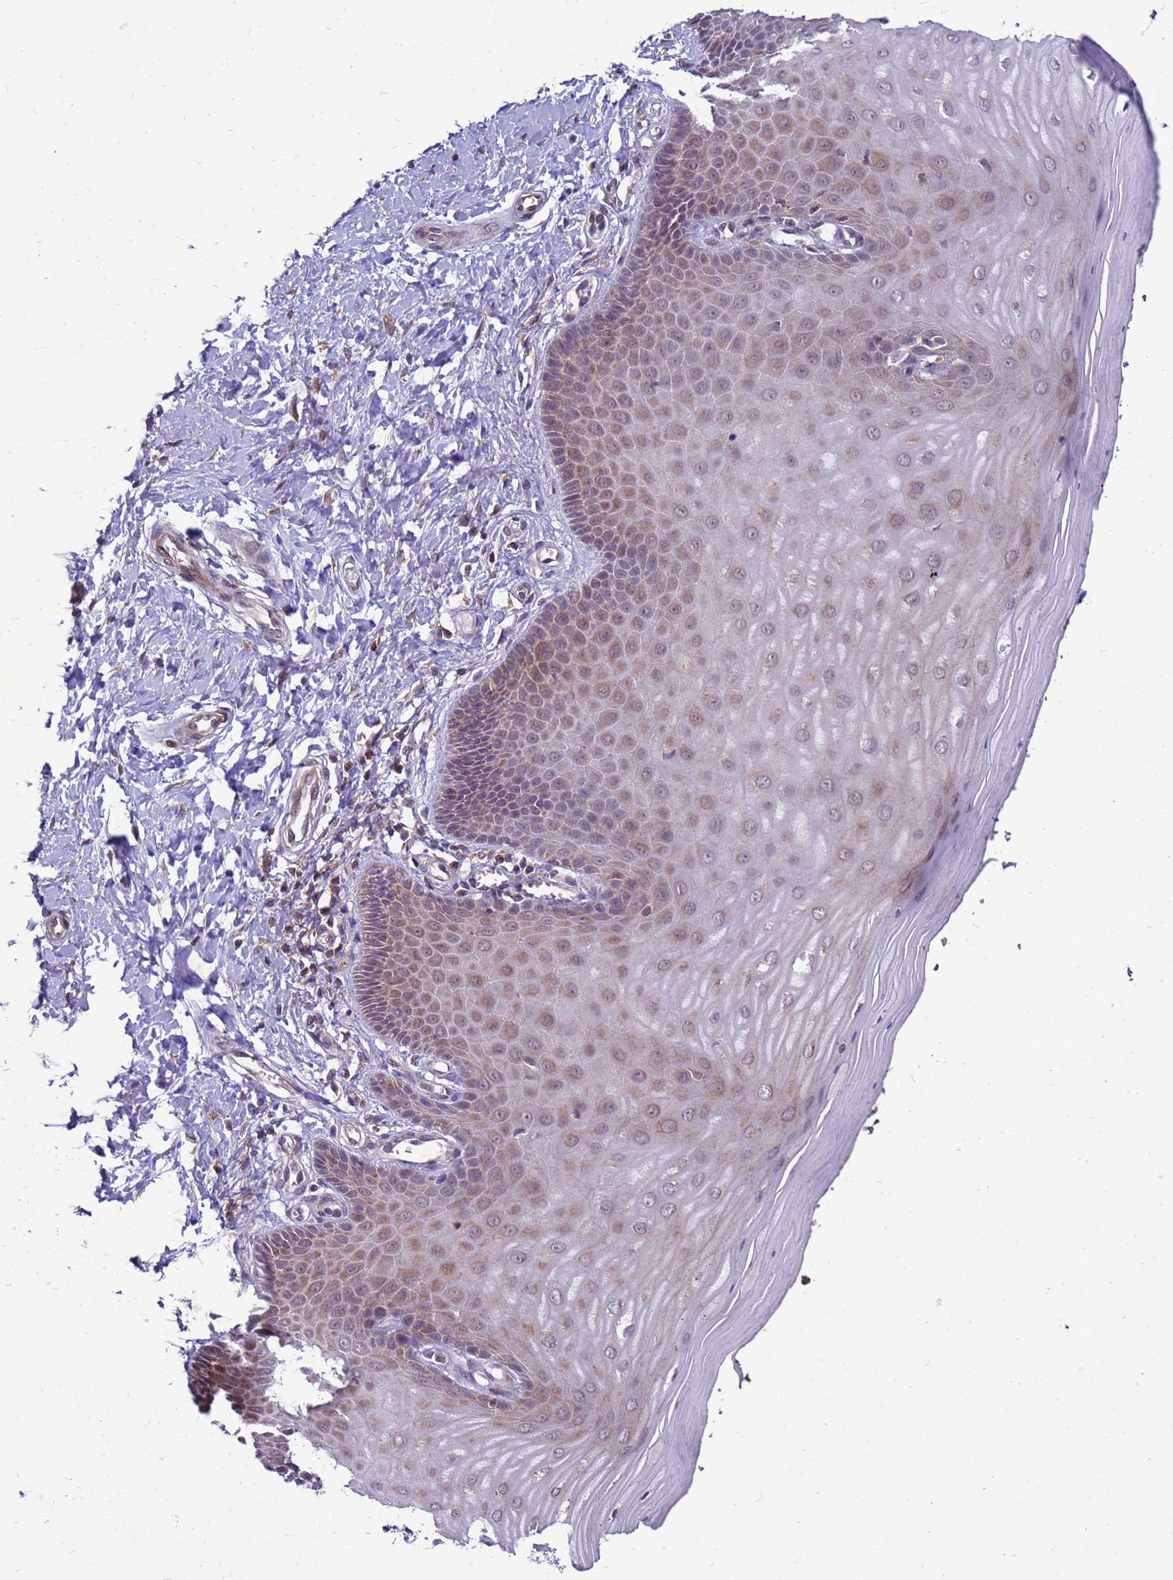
{"staining": {"intensity": "moderate", "quantity": "25%-75%", "location": "cytoplasmic/membranous"}, "tissue": "cervix", "cell_type": "Glandular cells", "image_type": "normal", "snomed": [{"axis": "morphology", "description": "Normal tissue, NOS"}, {"axis": "topography", "description": "Cervix"}], "caption": "Immunohistochemistry (IHC) image of benign cervix: human cervix stained using immunohistochemistry (IHC) demonstrates medium levels of moderate protein expression localized specifically in the cytoplasmic/membranous of glandular cells, appearing as a cytoplasmic/membranous brown color.", "gene": "C12orf43", "patient": {"sex": "female", "age": 55}}